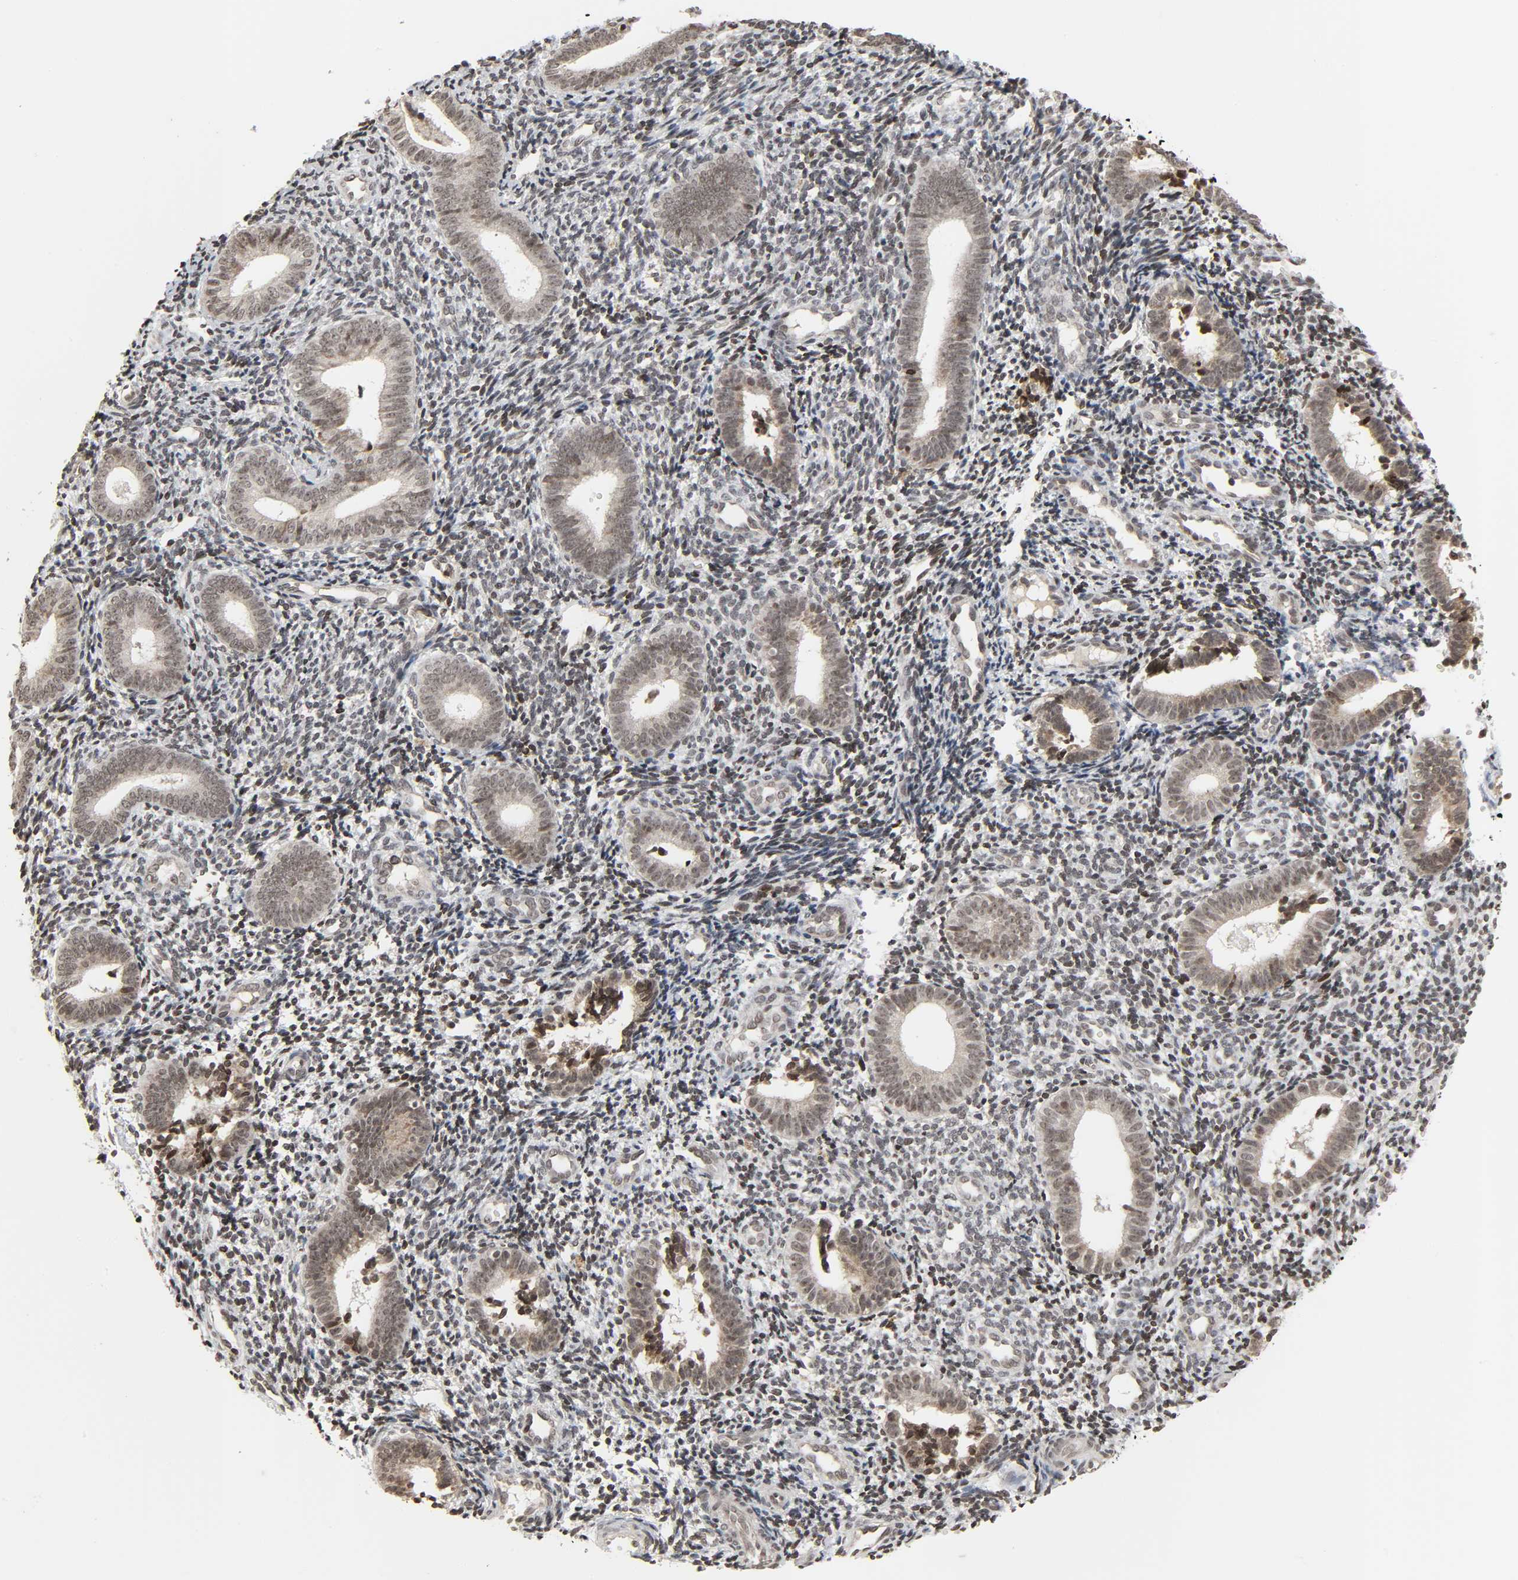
{"staining": {"intensity": "moderate", "quantity": "25%-75%", "location": "nuclear"}, "tissue": "endometrium", "cell_type": "Cells in endometrial stroma", "image_type": "normal", "snomed": [{"axis": "morphology", "description": "Normal tissue, NOS"}, {"axis": "topography", "description": "Uterus"}, {"axis": "topography", "description": "Endometrium"}], "caption": "This histopathology image demonstrates immunohistochemistry staining of unremarkable endometrium, with medium moderate nuclear staining in about 25%-75% of cells in endometrial stroma.", "gene": "XRCC1", "patient": {"sex": "female", "age": 33}}